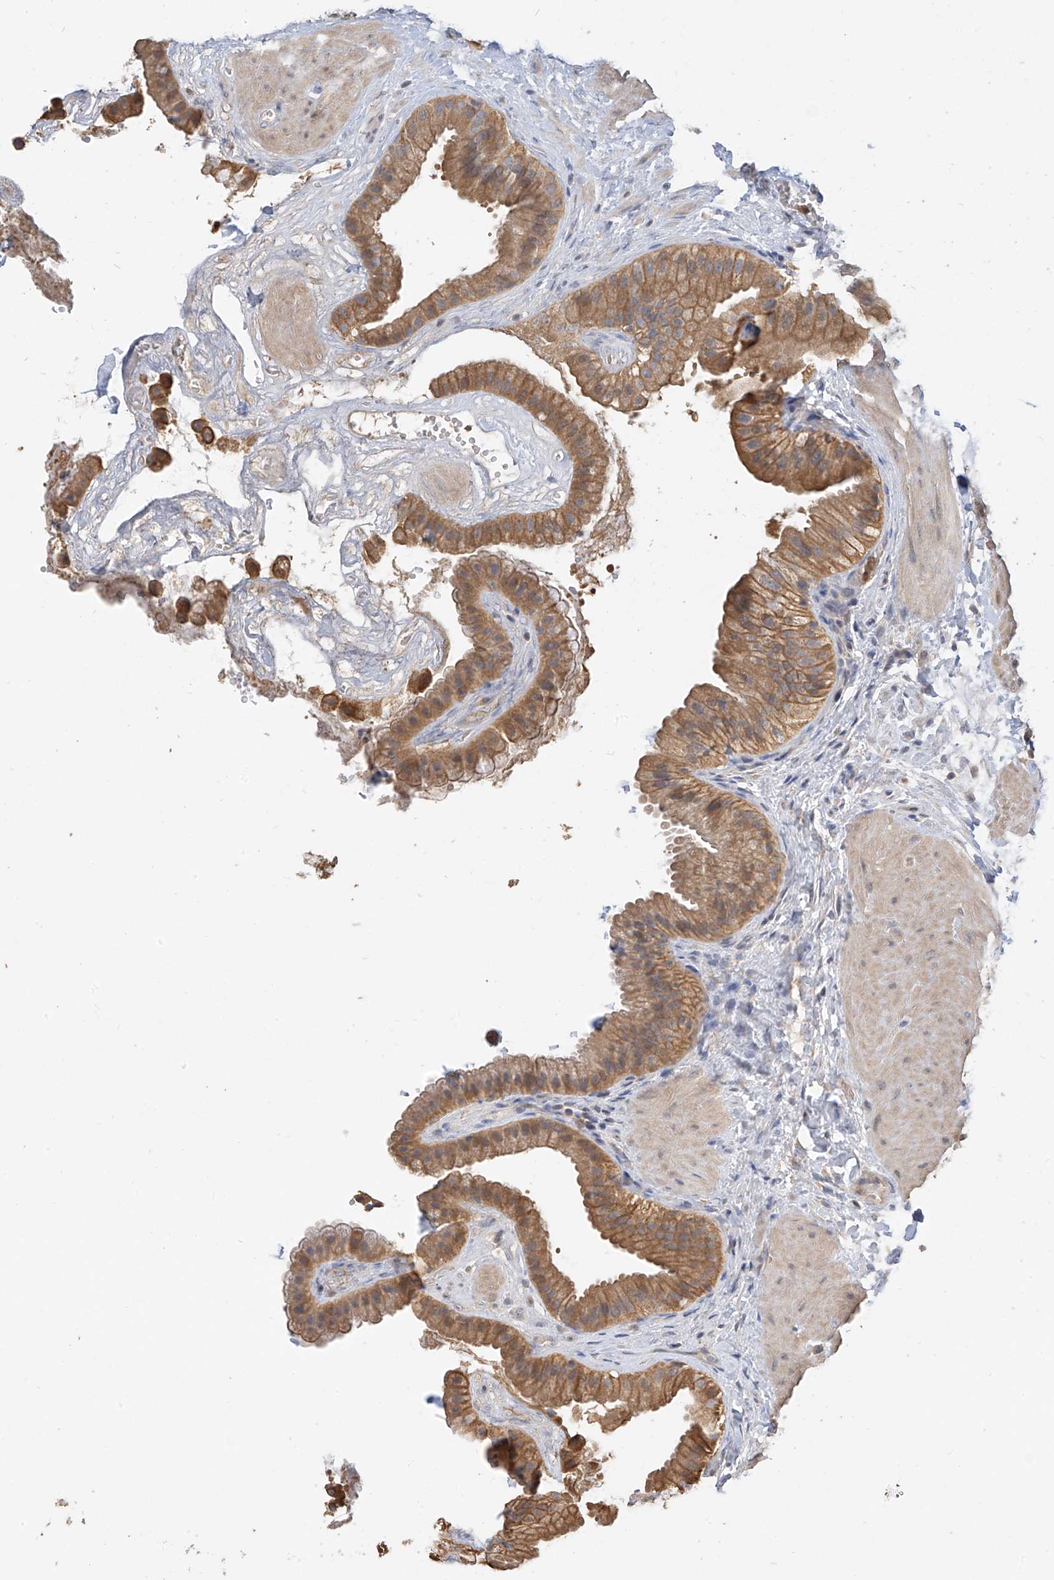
{"staining": {"intensity": "strong", "quantity": ">75%", "location": "cytoplasmic/membranous"}, "tissue": "gallbladder", "cell_type": "Glandular cells", "image_type": "normal", "snomed": [{"axis": "morphology", "description": "Normal tissue, NOS"}, {"axis": "topography", "description": "Gallbladder"}], "caption": "Strong cytoplasmic/membranous expression is appreciated in approximately >75% of glandular cells in normal gallbladder. (Stains: DAB in brown, nuclei in blue, Microscopy: brightfield microscopy at high magnification).", "gene": "OFD1", "patient": {"sex": "male", "age": 55}}